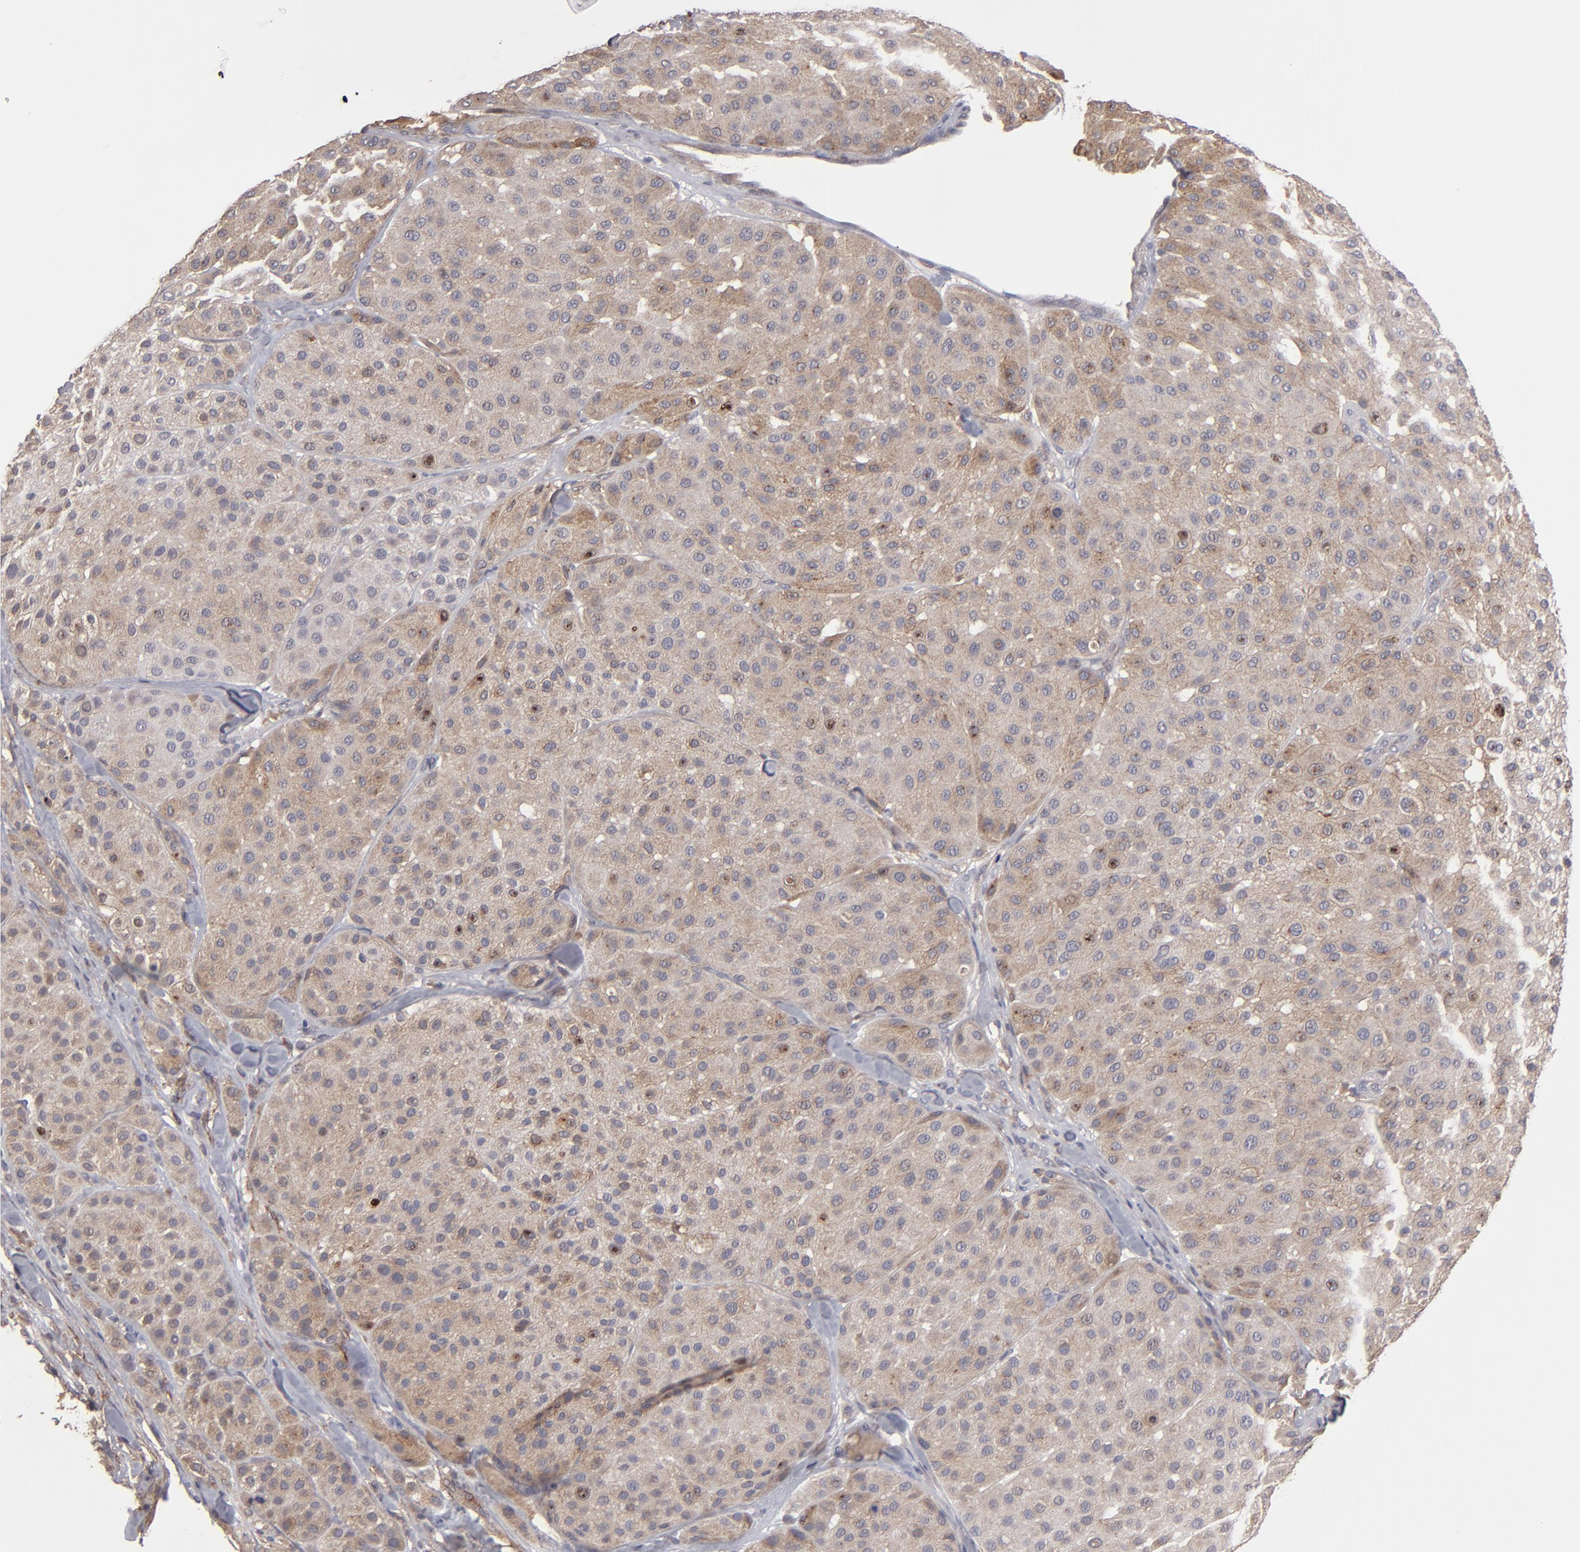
{"staining": {"intensity": "moderate", "quantity": ">75%", "location": "cytoplasmic/membranous"}, "tissue": "melanoma", "cell_type": "Tumor cells", "image_type": "cancer", "snomed": [{"axis": "morphology", "description": "Normal tissue, NOS"}, {"axis": "morphology", "description": "Malignant melanoma, Metastatic site"}, {"axis": "topography", "description": "Skin"}], "caption": "Malignant melanoma (metastatic site) stained with a brown dye exhibits moderate cytoplasmic/membranous positive expression in about >75% of tumor cells.", "gene": "ITGB5", "patient": {"sex": "male", "age": 41}}